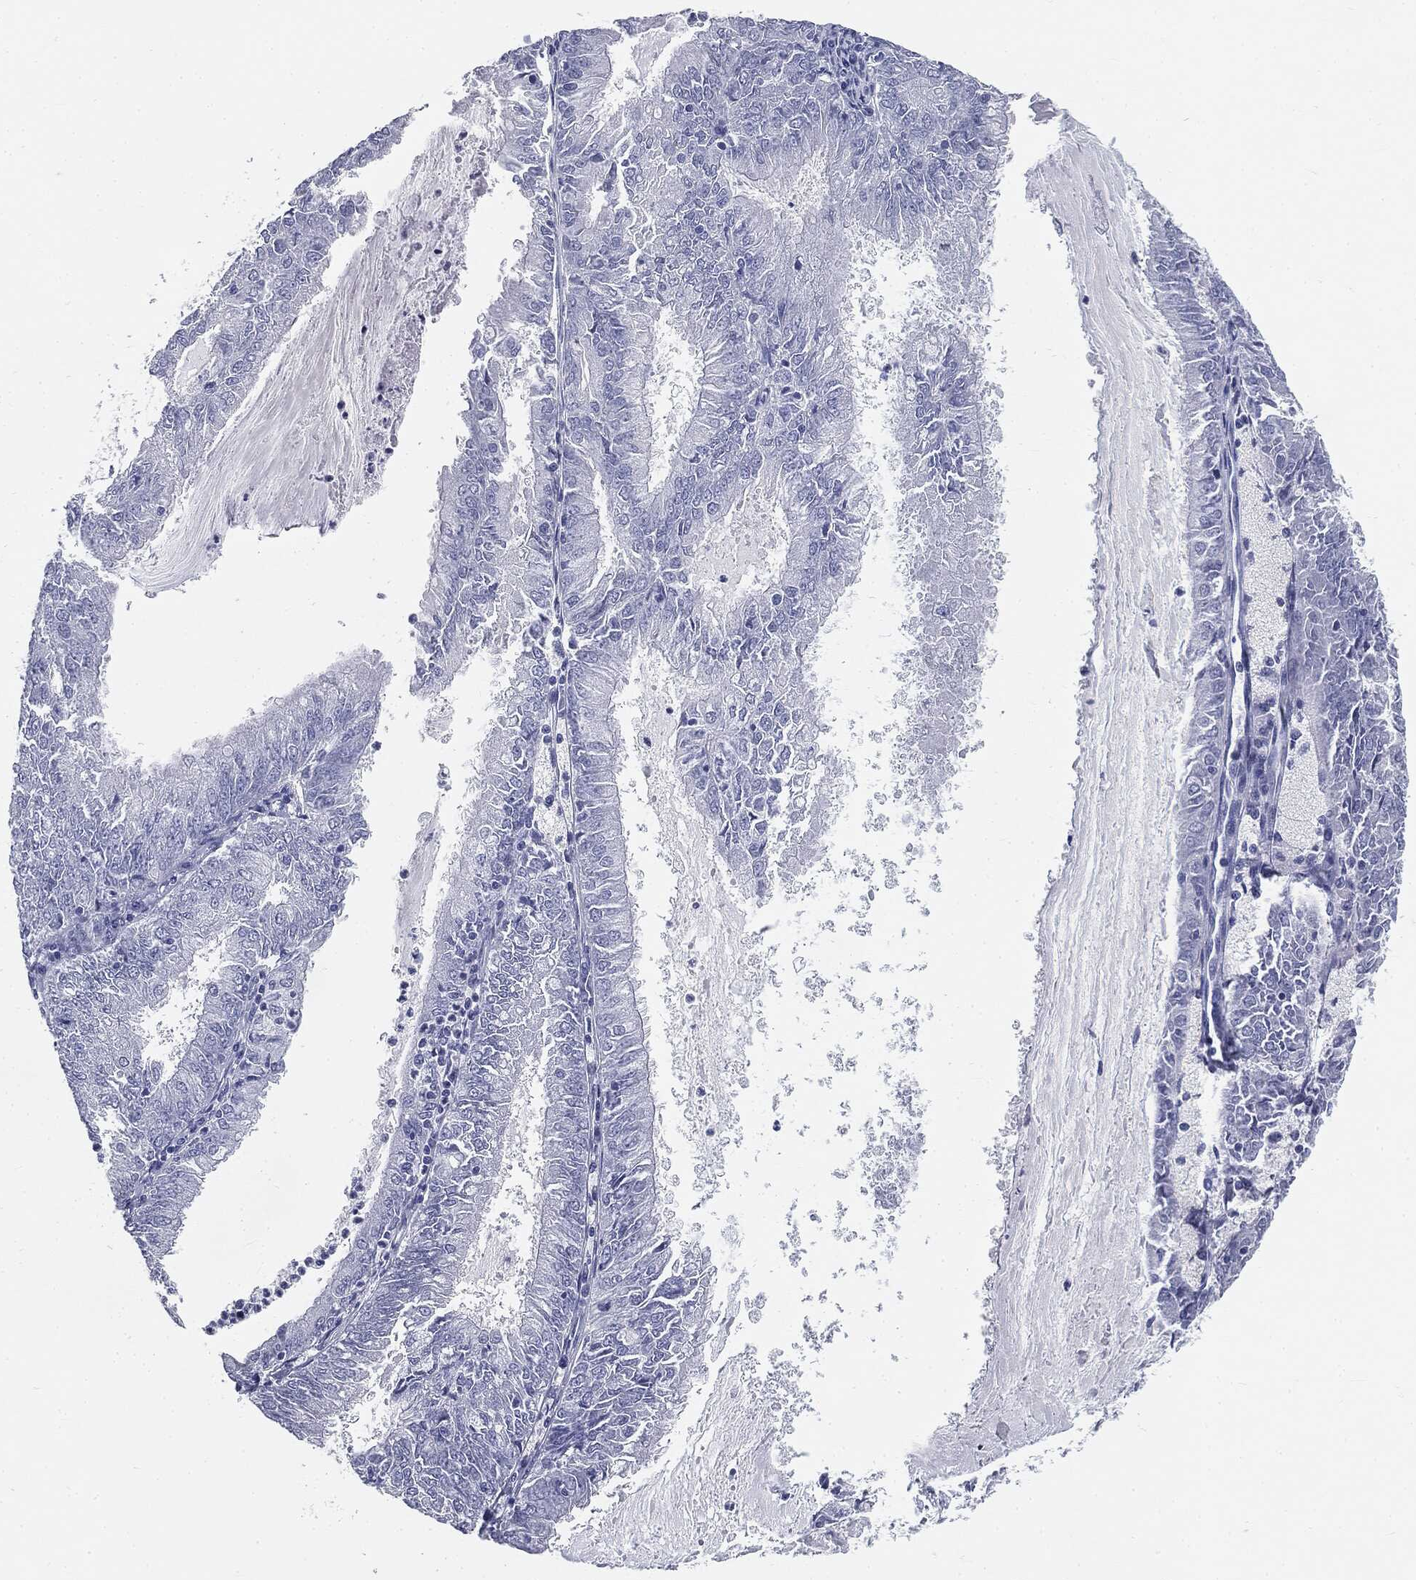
{"staining": {"intensity": "negative", "quantity": "none", "location": "none"}, "tissue": "endometrial cancer", "cell_type": "Tumor cells", "image_type": "cancer", "snomed": [{"axis": "morphology", "description": "Adenocarcinoma, NOS"}, {"axis": "topography", "description": "Endometrium"}], "caption": "This is an IHC image of human adenocarcinoma (endometrial). There is no positivity in tumor cells.", "gene": "CUZD1", "patient": {"sex": "female", "age": 57}}